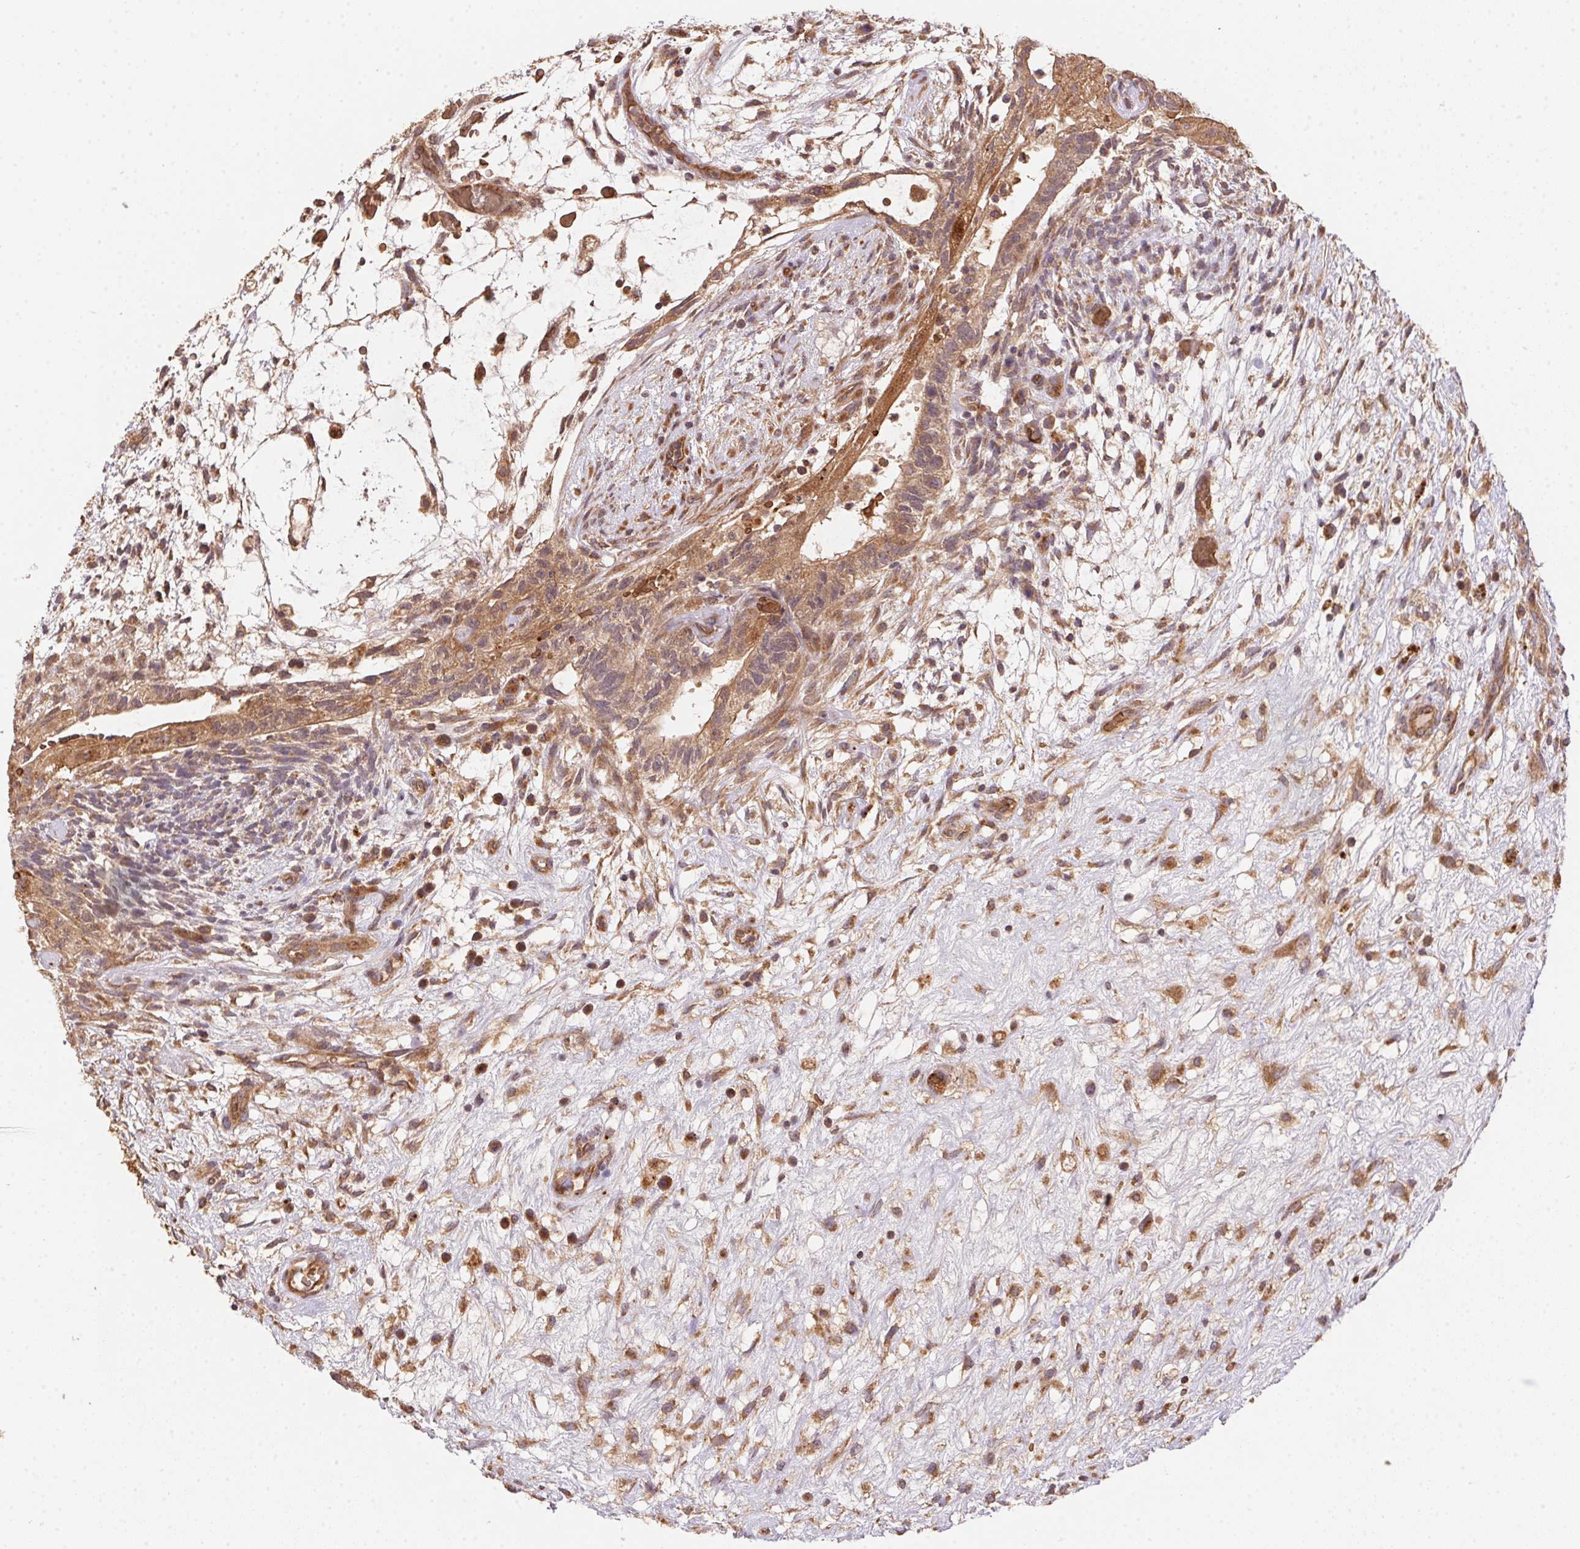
{"staining": {"intensity": "moderate", "quantity": ">75%", "location": "cytoplasmic/membranous"}, "tissue": "testis cancer", "cell_type": "Tumor cells", "image_type": "cancer", "snomed": [{"axis": "morphology", "description": "Normal tissue, NOS"}, {"axis": "morphology", "description": "Carcinoma, Embryonal, NOS"}, {"axis": "topography", "description": "Testis"}], "caption": "Testis cancer (embryonal carcinoma) stained with a protein marker demonstrates moderate staining in tumor cells.", "gene": "USE1", "patient": {"sex": "male", "age": 32}}